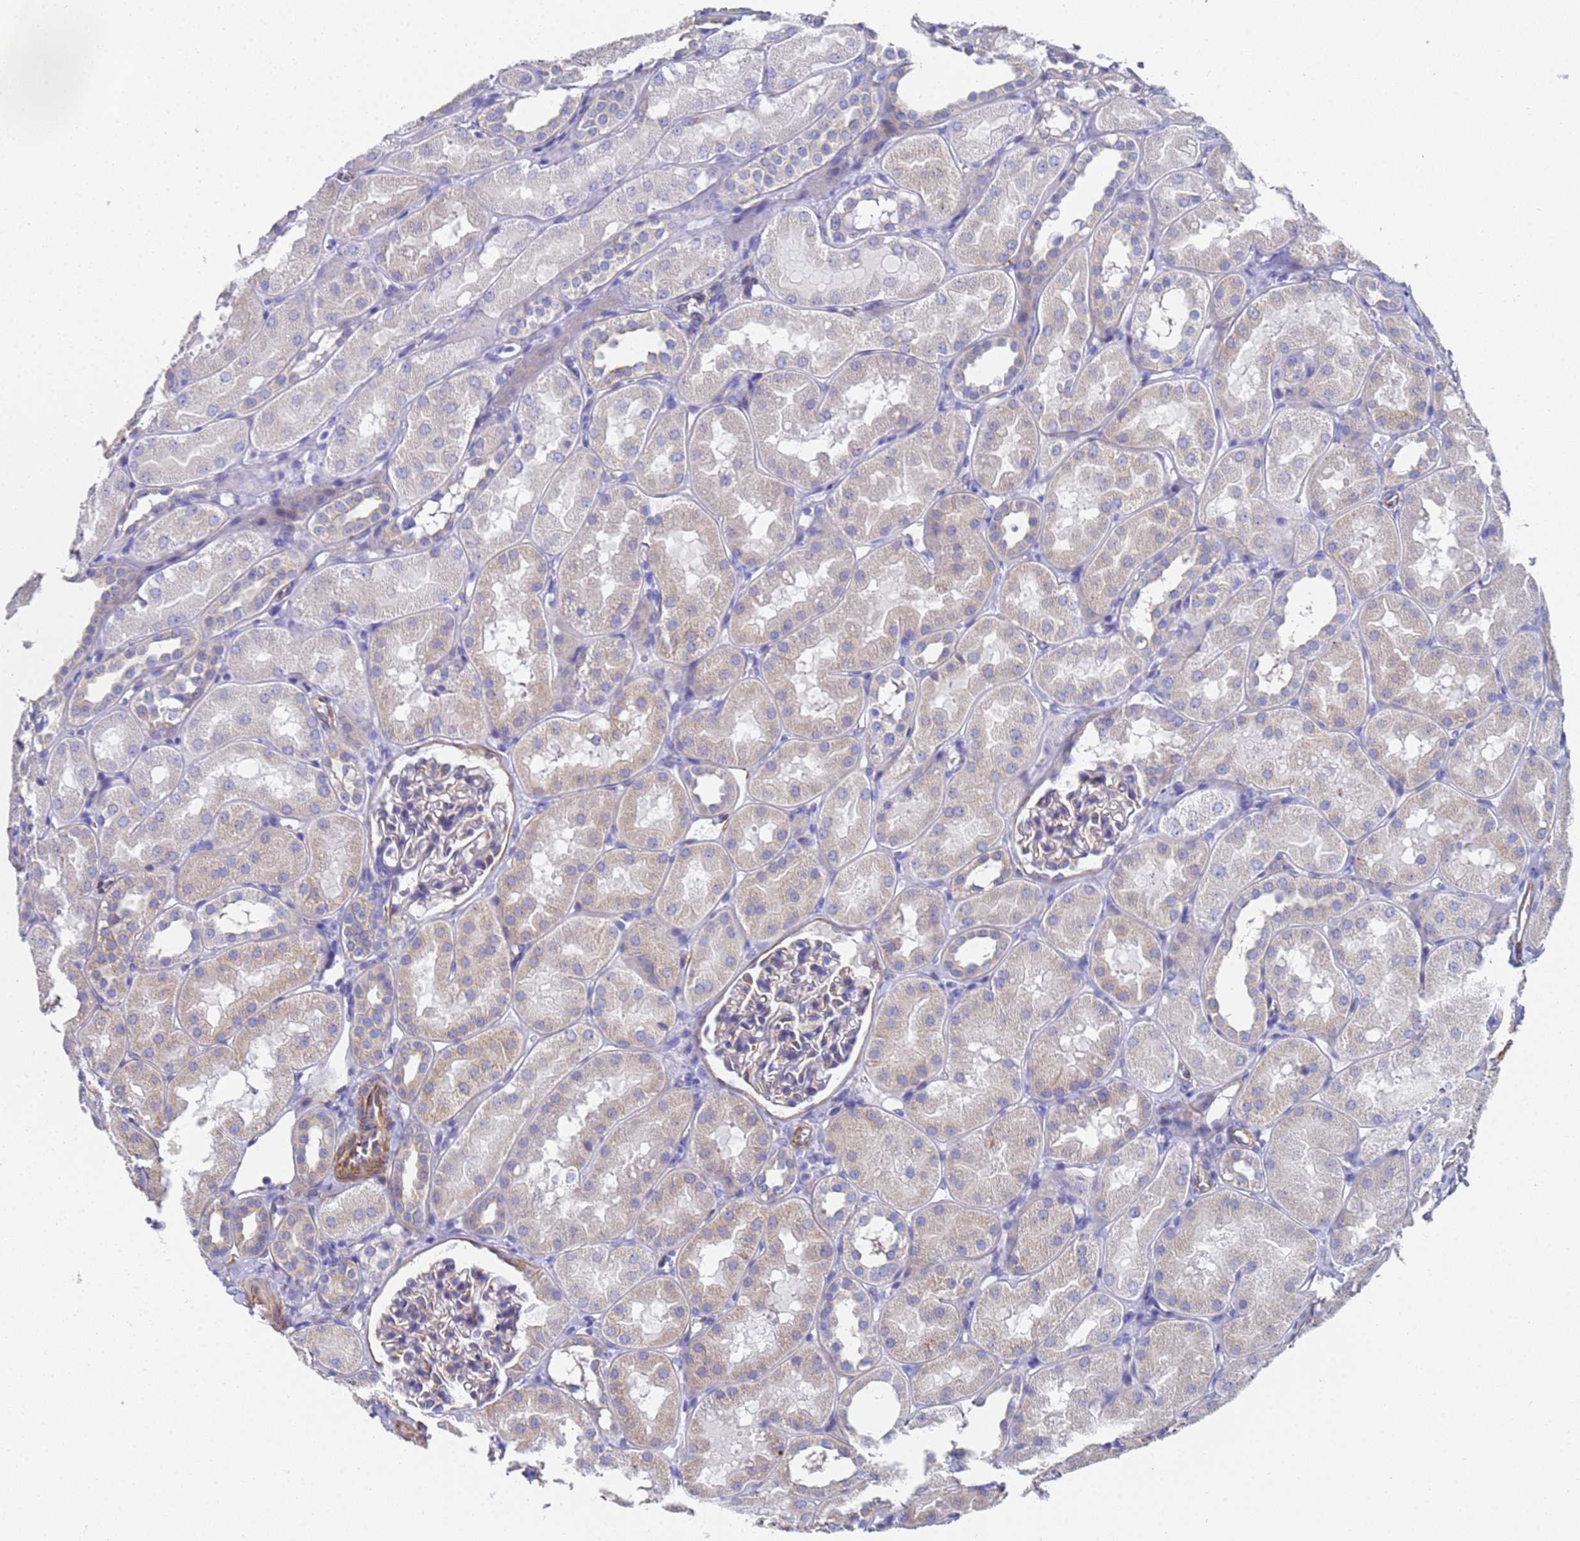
{"staining": {"intensity": "negative", "quantity": "none", "location": "none"}, "tissue": "kidney", "cell_type": "Cells in glomeruli", "image_type": "normal", "snomed": [{"axis": "morphology", "description": "Normal tissue, NOS"}, {"axis": "topography", "description": "Kidney"}, {"axis": "topography", "description": "Urinary bladder"}], "caption": "High power microscopy image of an IHC photomicrograph of benign kidney, revealing no significant positivity in cells in glomeruli.", "gene": "ENSG00000198211", "patient": {"sex": "male", "age": 16}}